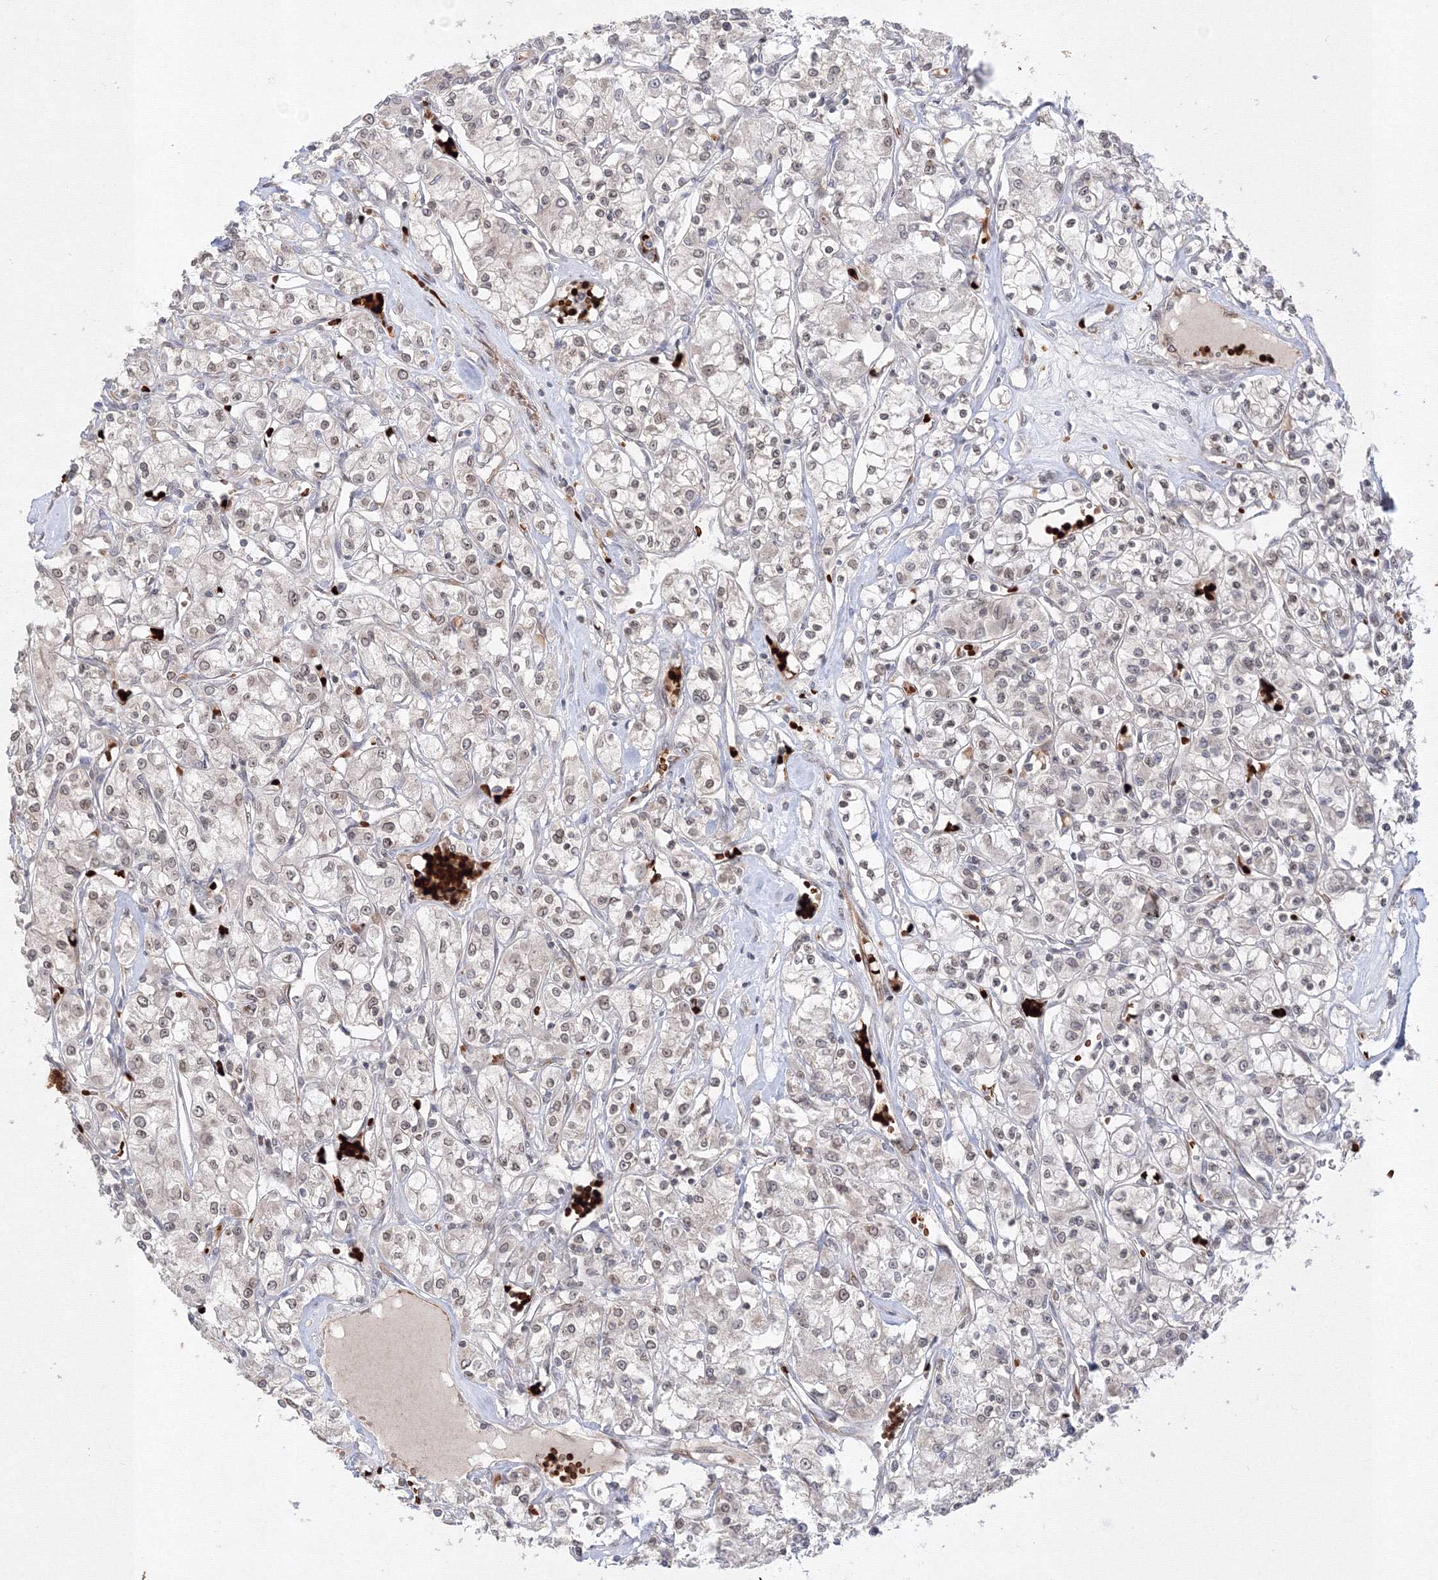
{"staining": {"intensity": "negative", "quantity": "none", "location": "none"}, "tissue": "renal cancer", "cell_type": "Tumor cells", "image_type": "cancer", "snomed": [{"axis": "morphology", "description": "Adenocarcinoma, NOS"}, {"axis": "topography", "description": "Kidney"}], "caption": "This micrograph is of renal cancer stained with IHC to label a protein in brown with the nuclei are counter-stained blue. There is no positivity in tumor cells.", "gene": "DNAJB2", "patient": {"sex": "female", "age": 59}}